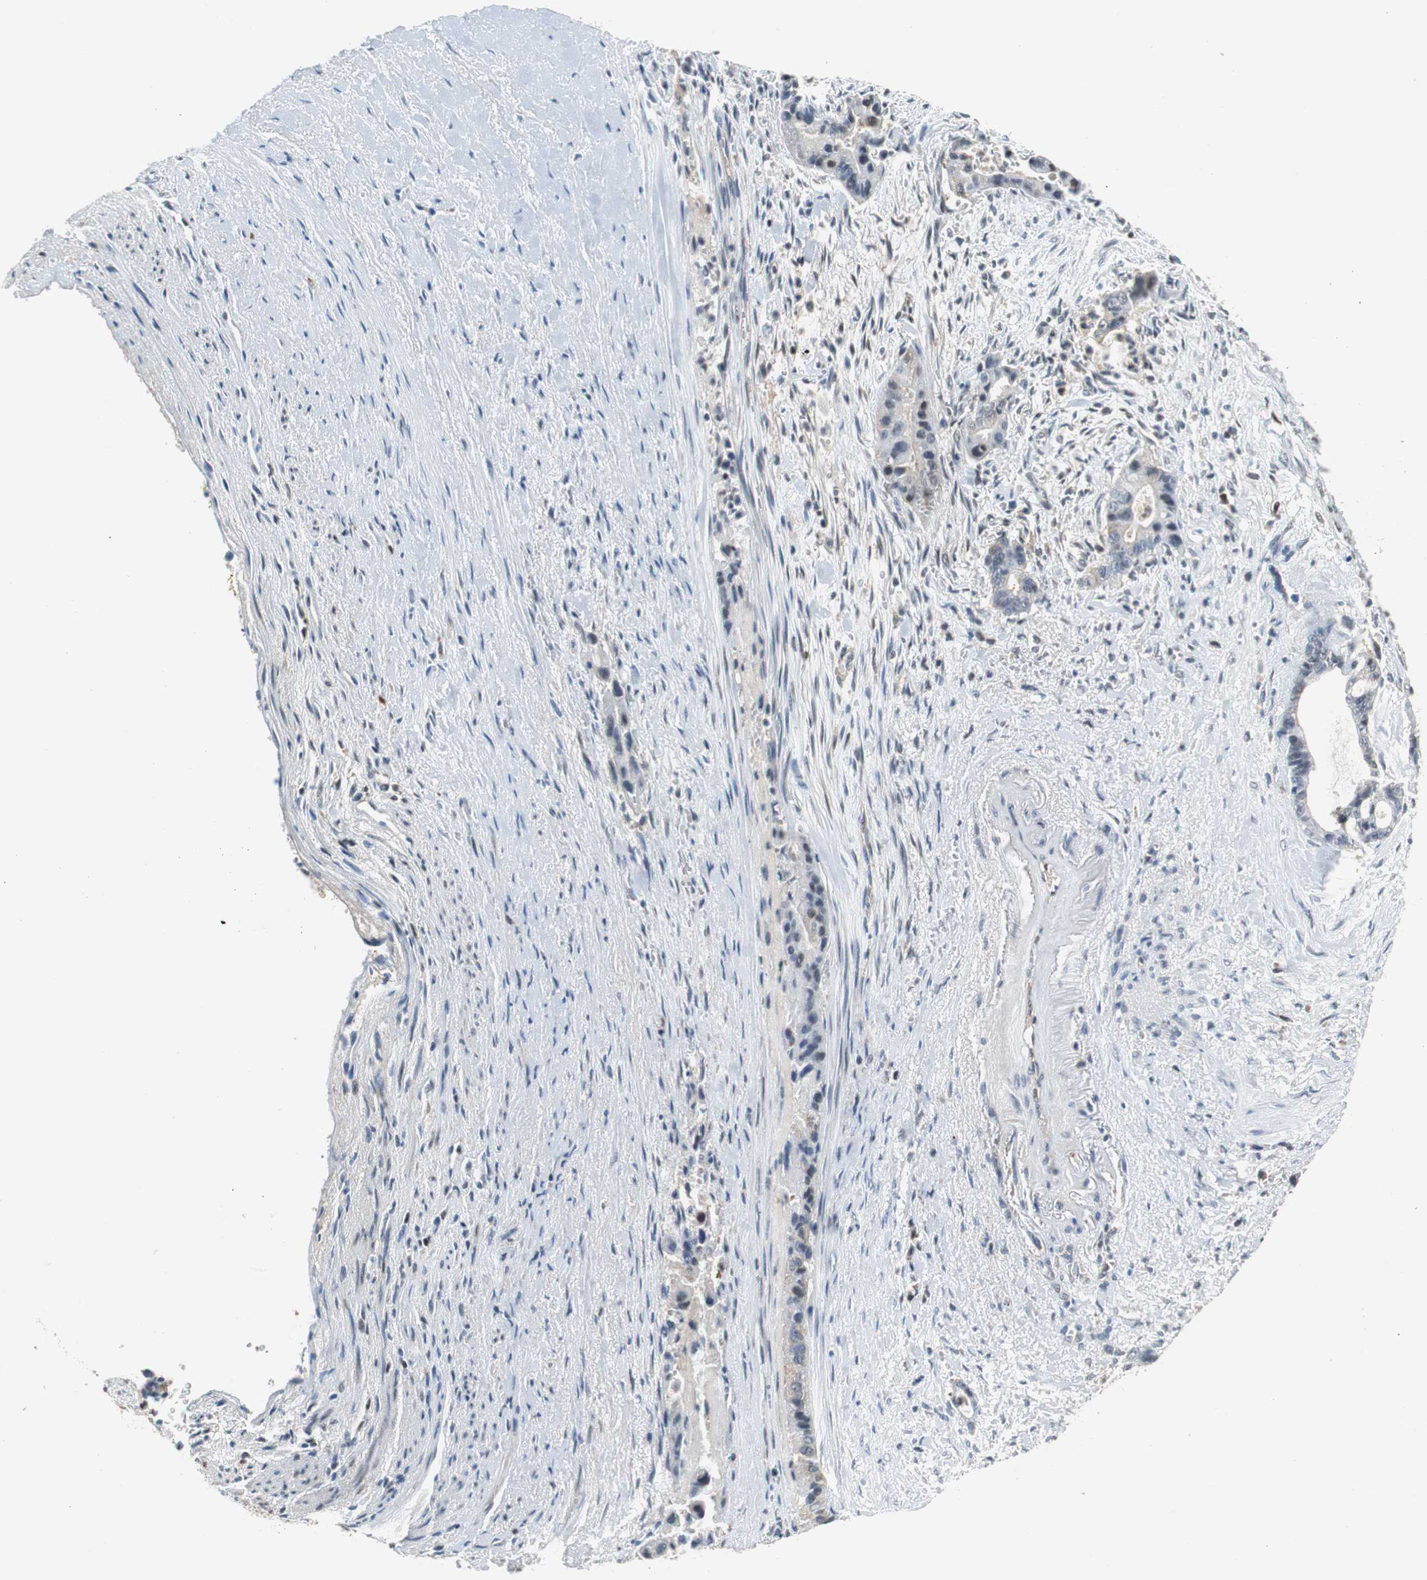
{"staining": {"intensity": "weak", "quantity": "25%-75%", "location": "cytoplasmic/membranous"}, "tissue": "liver cancer", "cell_type": "Tumor cells", "image_type": "cancer", "snomed": [{"axis": "morphology", "description": "Cholangiocarcinoma"}, {"axis": "topography", "description": "Liver"}], "caption": "Human liver cancer (cholangiocarcinoma) stained for a protein (brown) displays weak cytoplasmic/membranous positive positivity in approximately 25%-75% of tumor cells.", "gene": "GSDMD", "patient": {"sex": "female", "age": 55}}